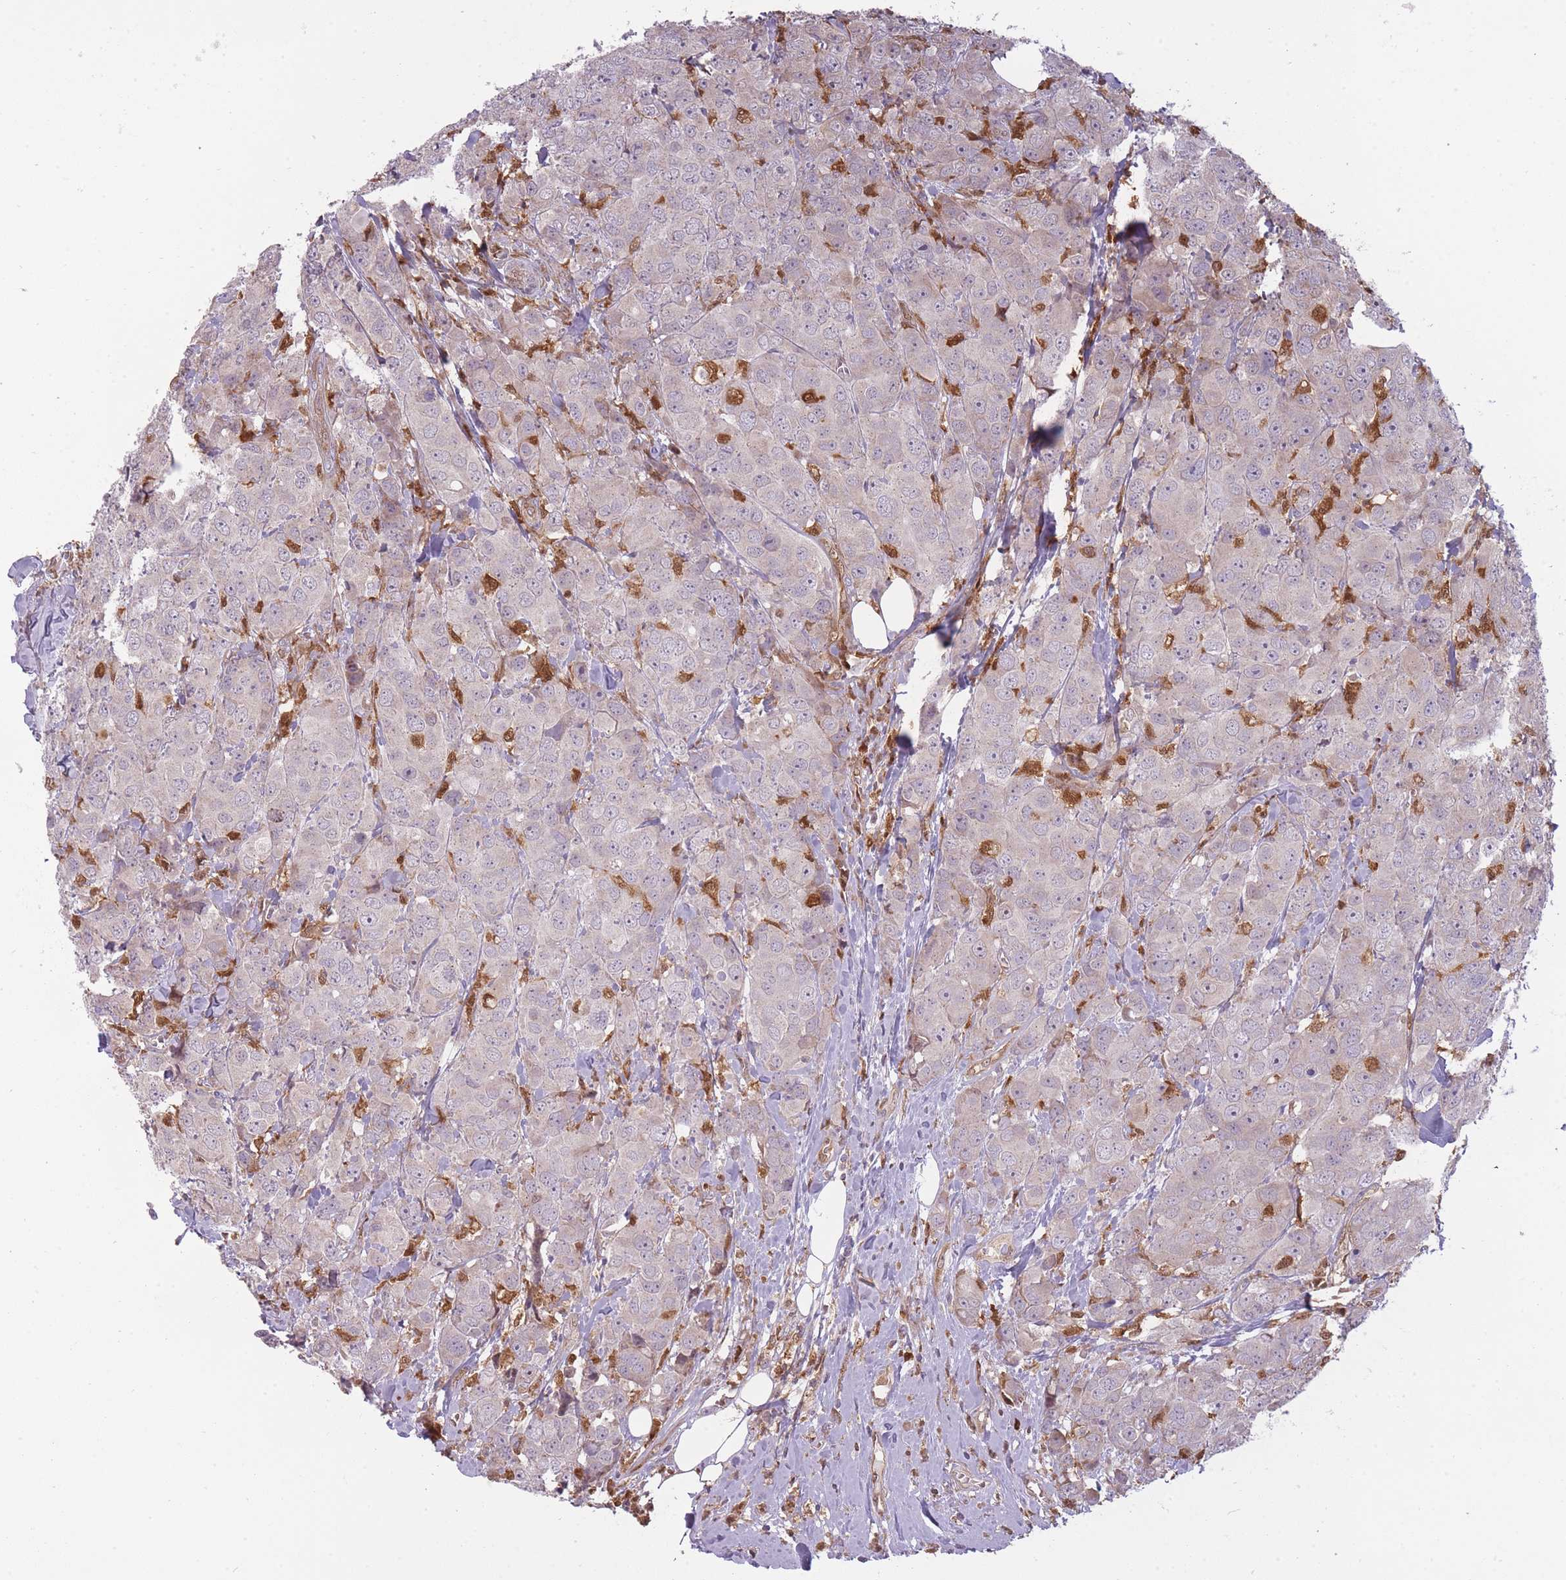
{"staining": {"intensity": "negative", "quantity": "none", "location": "none"}, "tissue": "breast cancer", "cell_type": "Tumor cells", "image_type": "cancer", "snomed": [{"axis": "morphology", "description": "Duct carcinoma"}, {"axis": "topography", "description": "Breast"}], "caption": "Tumor cells show no significant staining in breast cancer (invasive ductal carcinoma).", "gene": "LGALS9", "patient": {"sex": "female", "age": 43}}